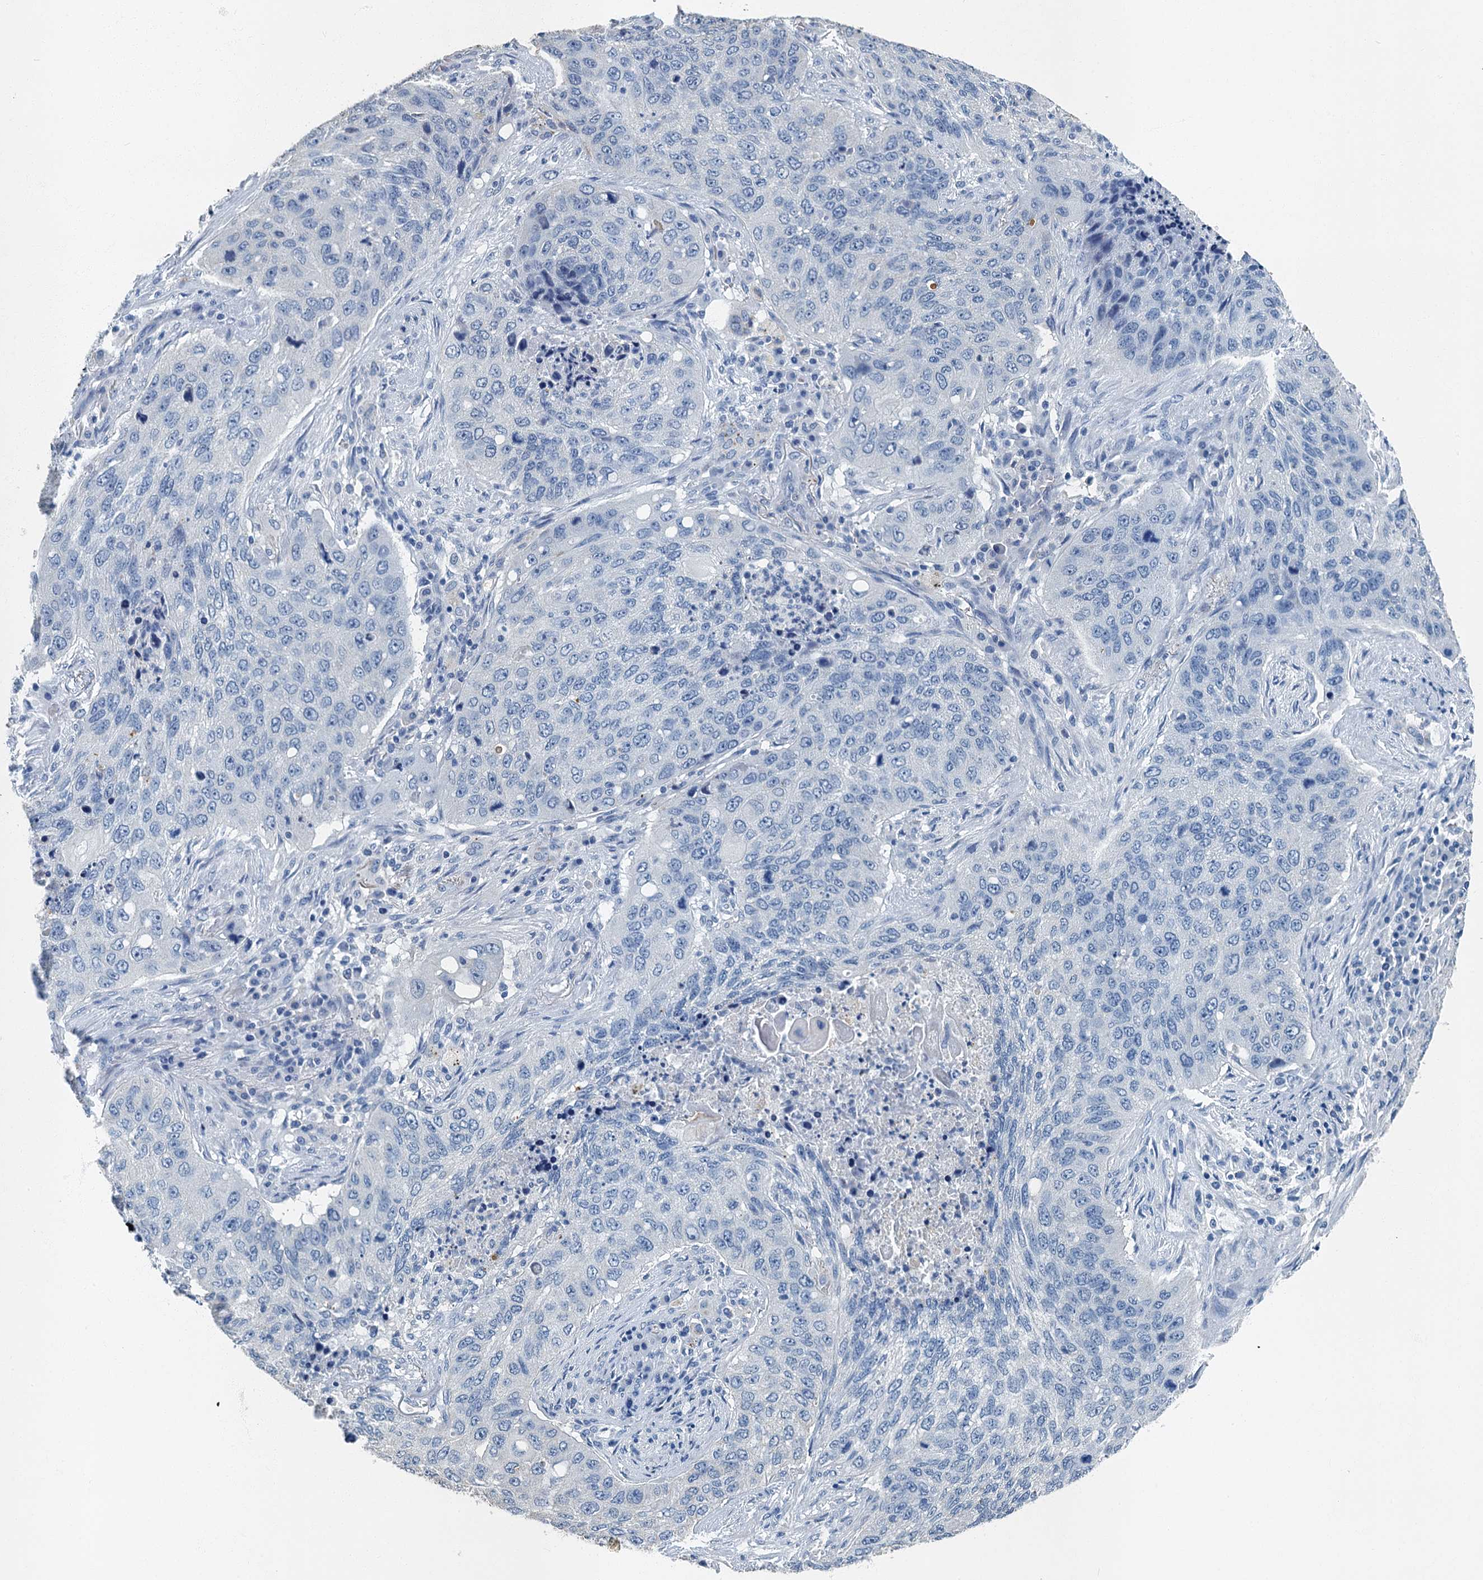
{"staining": {"intensity": "negative", "quantity": "none", "location": "none"}, "tissue": "lung cancer", "cell_type": "Tumor cells", "image_type": "cancer", "snomed": [{"axis": "morphology", "description": "Squamous cell carcinoma, NOS"}, {"axis": "topography", "description": "Lung"}], "caption": "Protein analysis of lung cancer shows no significant staining in tumor cells. (Brightfield microscopy of DAB IHC at high magnification).", "gene": "GADL1", "patient": {"sex": "female", "age": 63}}